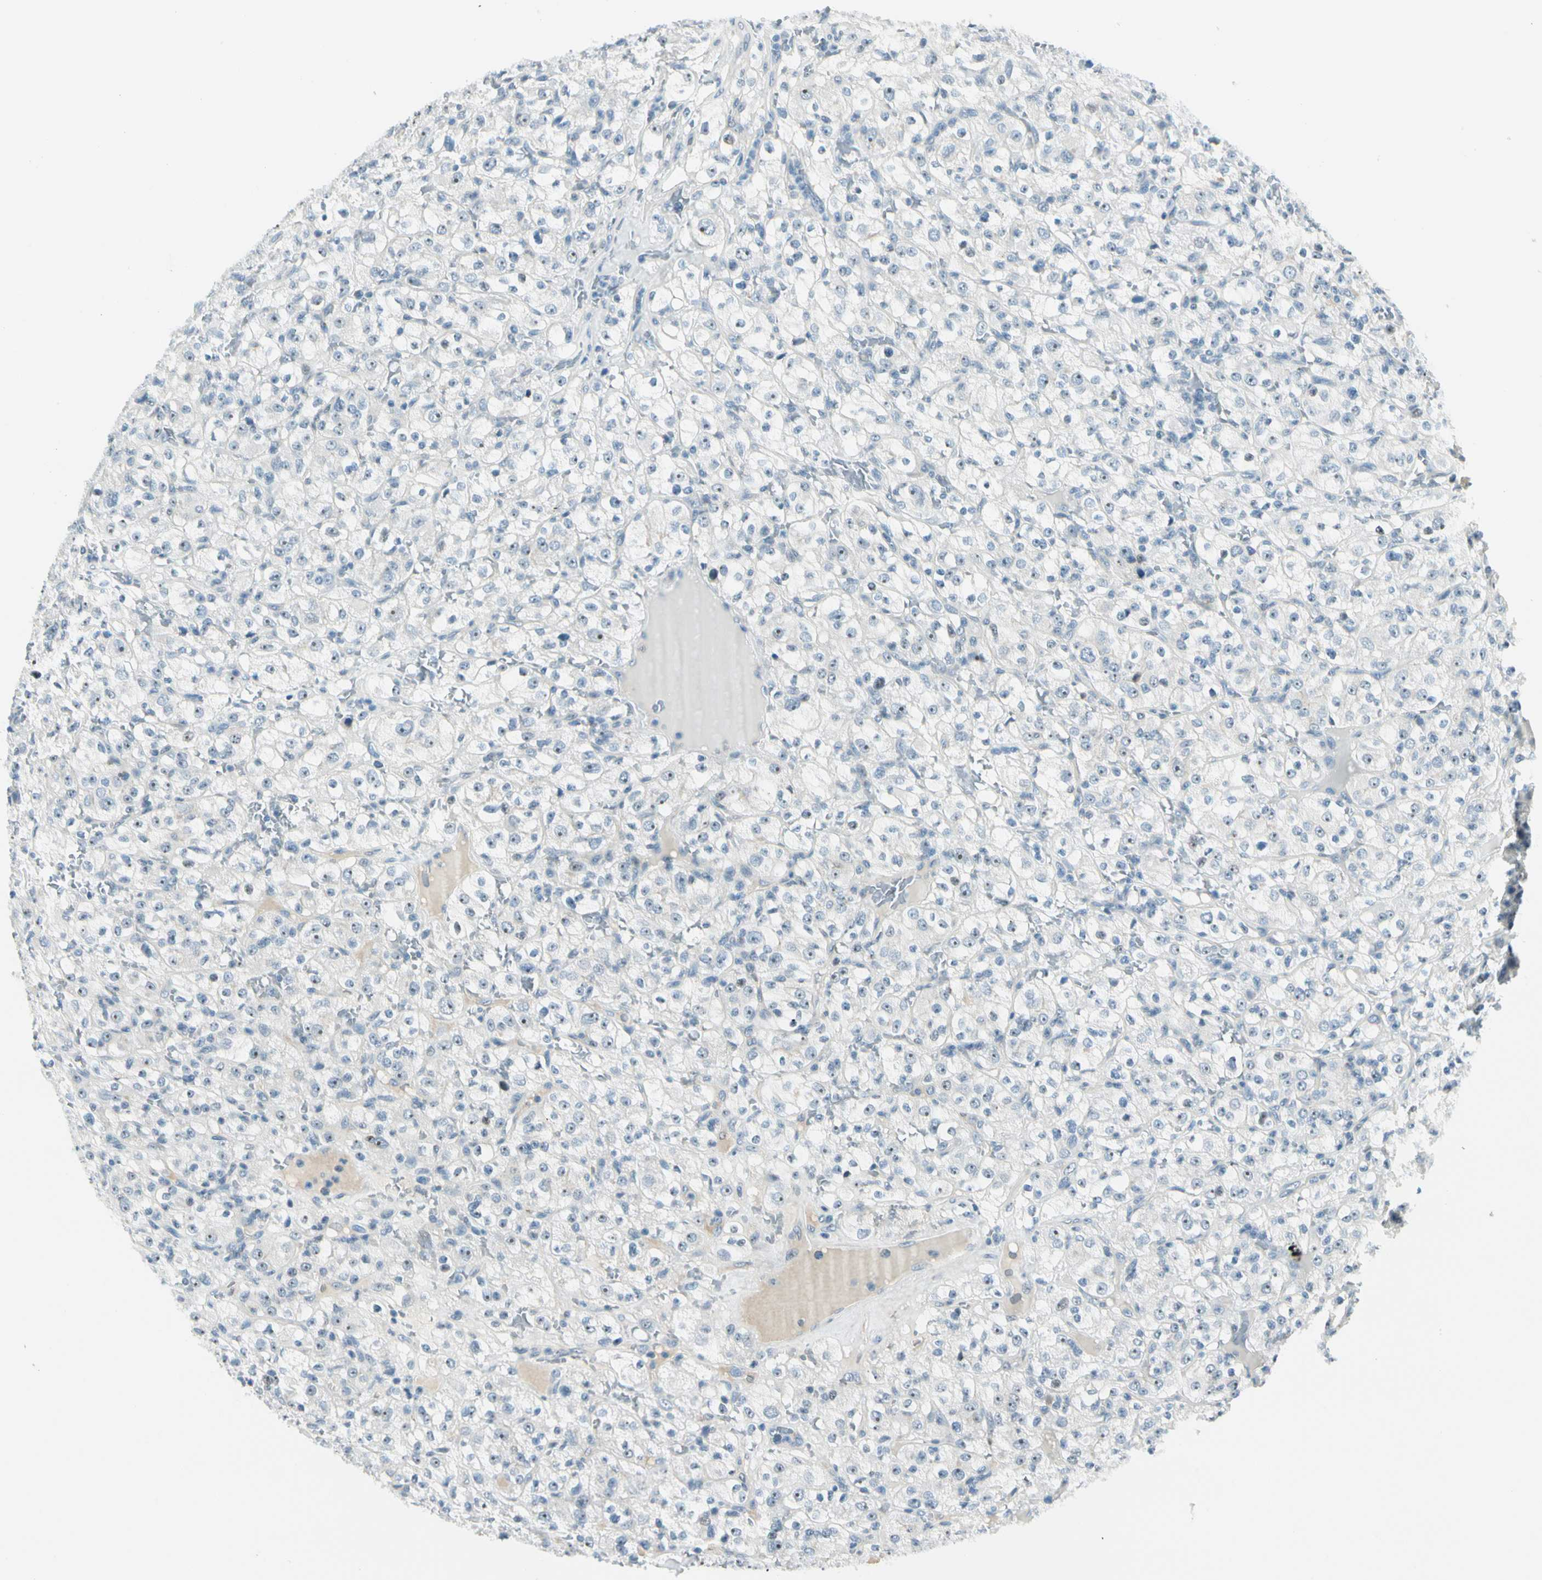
{"staining": {"intensity": "negative", "quantity": "none", "location": "none"}, "tissue": "renal cancer", "cell_type": "Tumor cells", "image_type": "cancer", "snomed": [{"axis": "morphology", "description": "Normal tissue, NOS"}, {"axis": "morphology", "description": "Adenocarcinoma, NOS"}, {"axis": "topography", "description": "Kidney"}], "caption": "Immunohistochemistry micrograph of neoplastic tissue: human renal adenocarcinoma stained with DAB (3,3'-diaminobenzidine) displays no significant protein staining in tumor cells.", "gene": "ZSCAN1", "patient": {"sex": "female", "age": 72}}